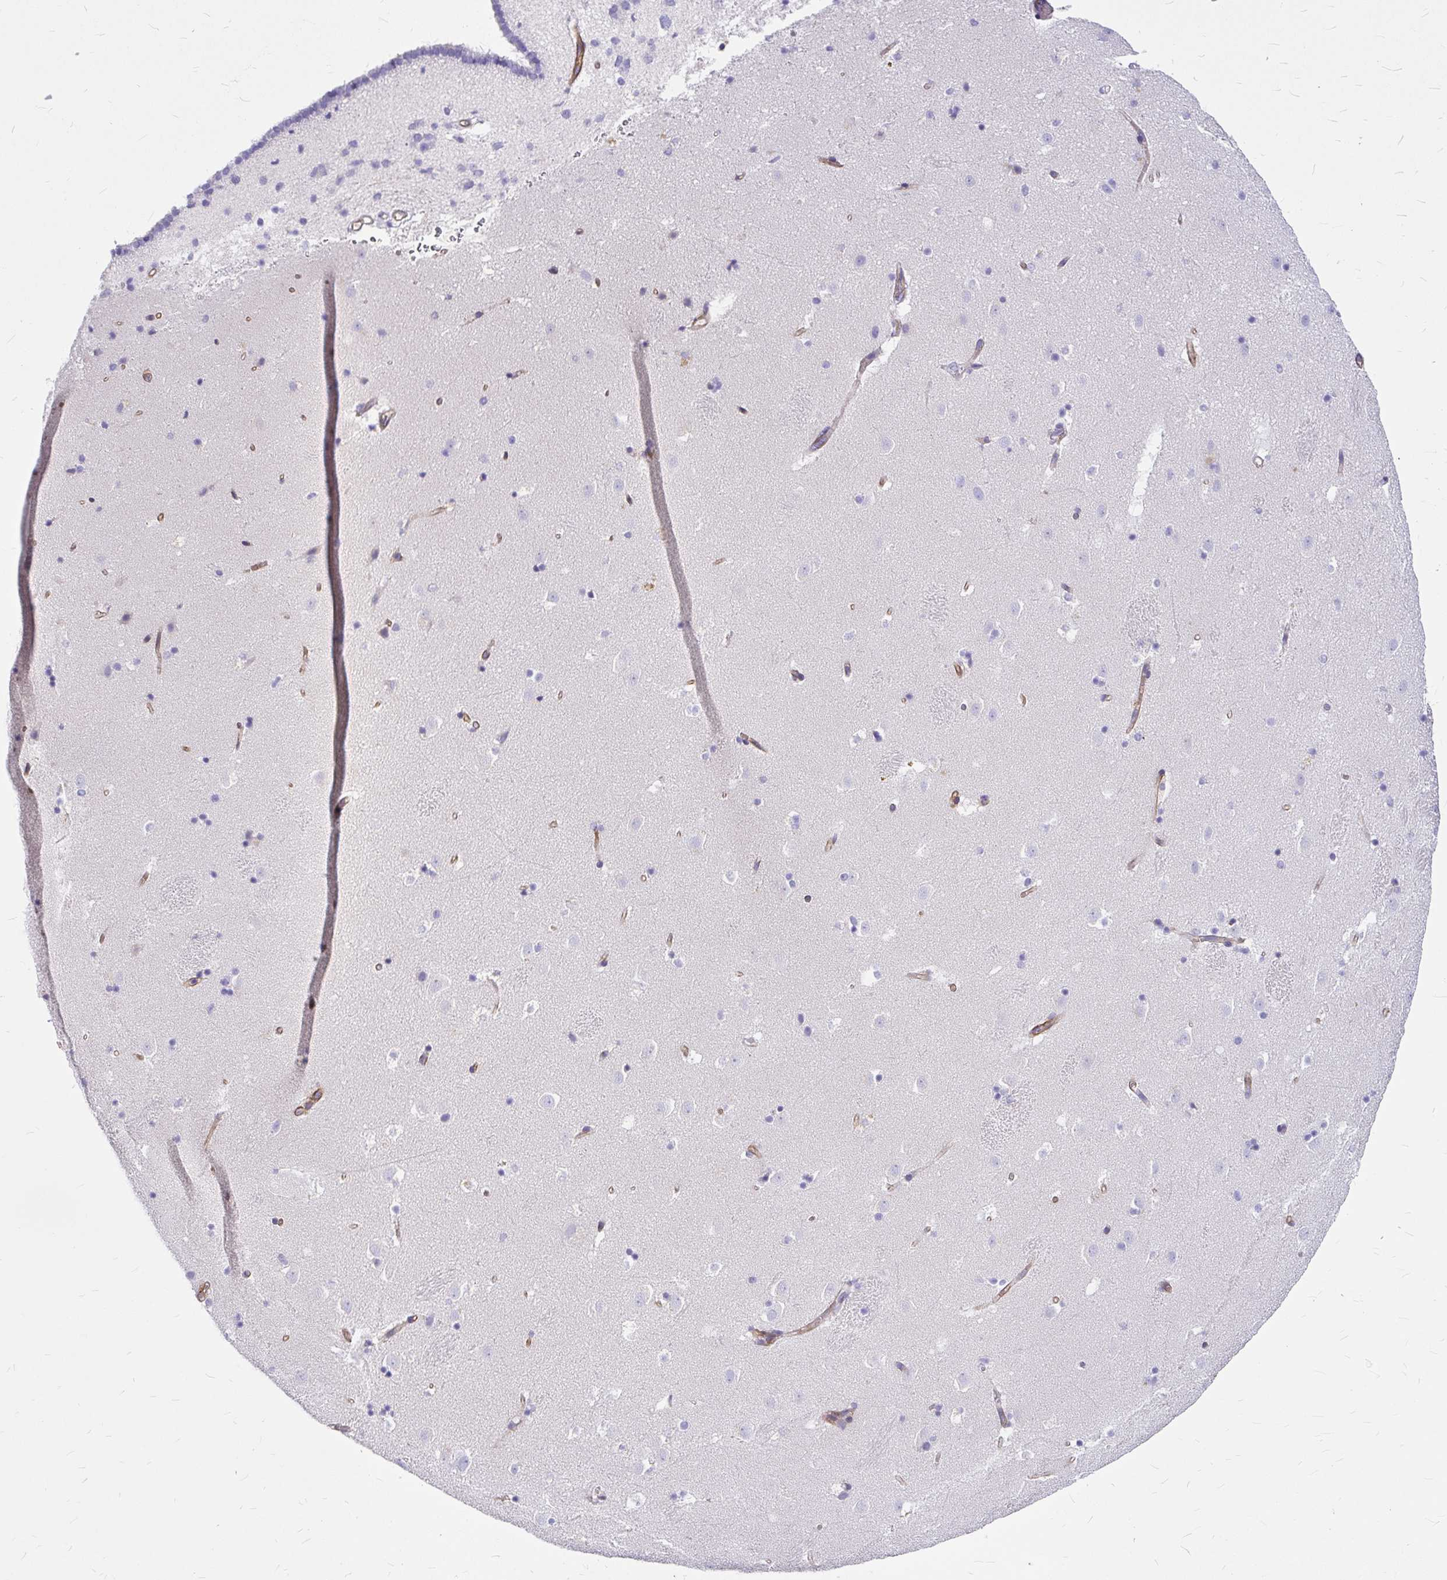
{"staining": {"intensity": "negative", "quantity": "none", "location": "none"}, "tissue": "caudate", "cell_type": "Glial cells", "image_type": "normal", "snomed": [{"axis": "morphology", "description": "Normal tissue, NOS"}, {"axis": "topography", "description": "Lateral ventricle wall"}], "caption": "High power microscopy photomicrograph of an immunohistochemistry (IHC) histopathology image of benign caudate, revealing no significant staining in glial cells. (DAB (3,3'-diaminobenzidine) IHC visualized using brightfield microscopy, high magnification).", "gene": "MYO1B", "patient": {"sex": "male", "age": 37}}